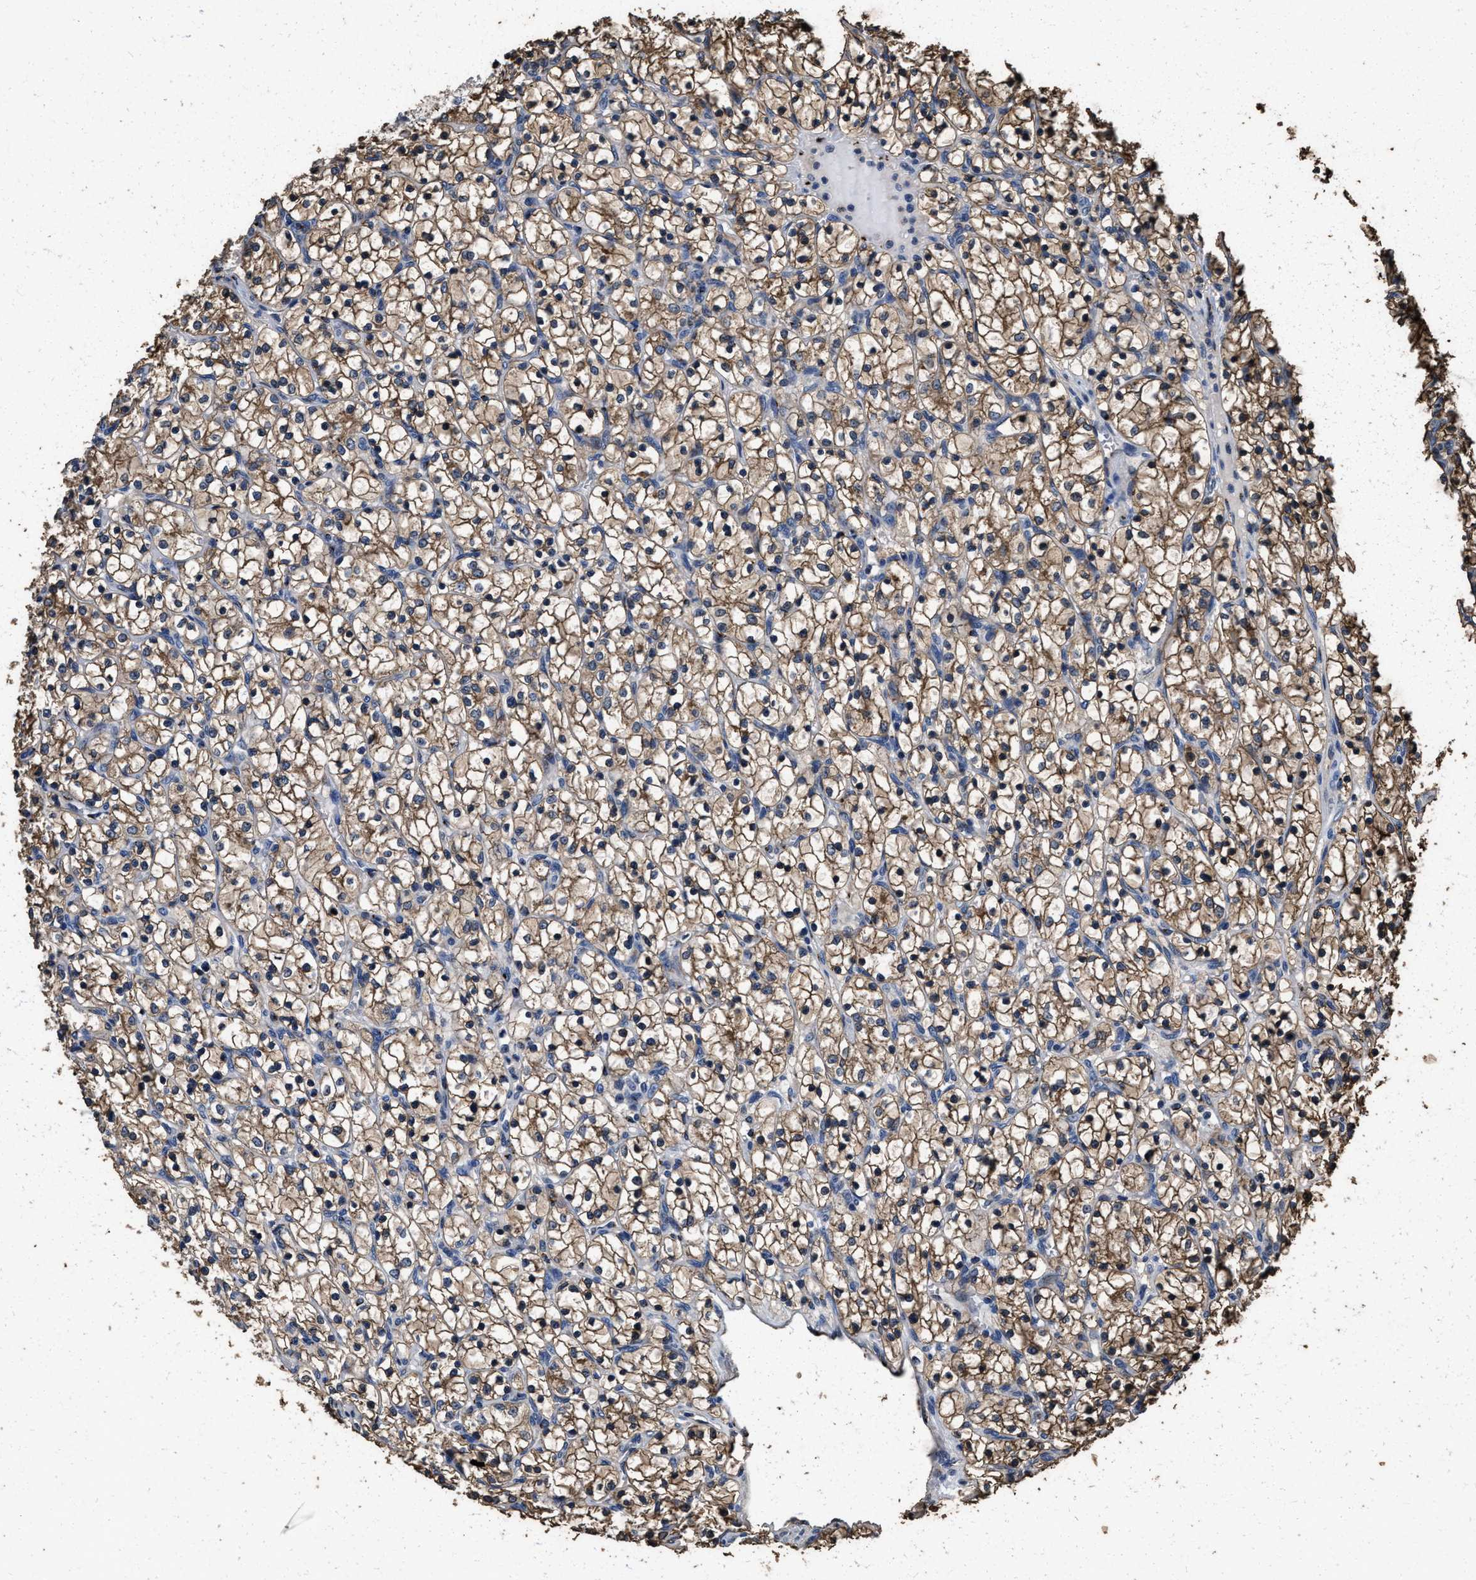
{"staining": {"intensity": "moderate", "quantity": ">75%", "location": "cytoplasmic/membranous"}, "tissue": "renal cancer", "cell_type": "Tumor cells", "image_type": "cancer", "snomed": [{"axis": "morphology", "description": "Adenocarcinoma, NOS"}, {"axis": "topography", "description": "Kidney"}], "caption": "Moderate cytoplasmic/membranous protein expression is identified in approximately >75% of tumor cells in adenocarcinoma (renal).", "gene": "TPST2", "patient": {"sex": "female", "age": 69}}